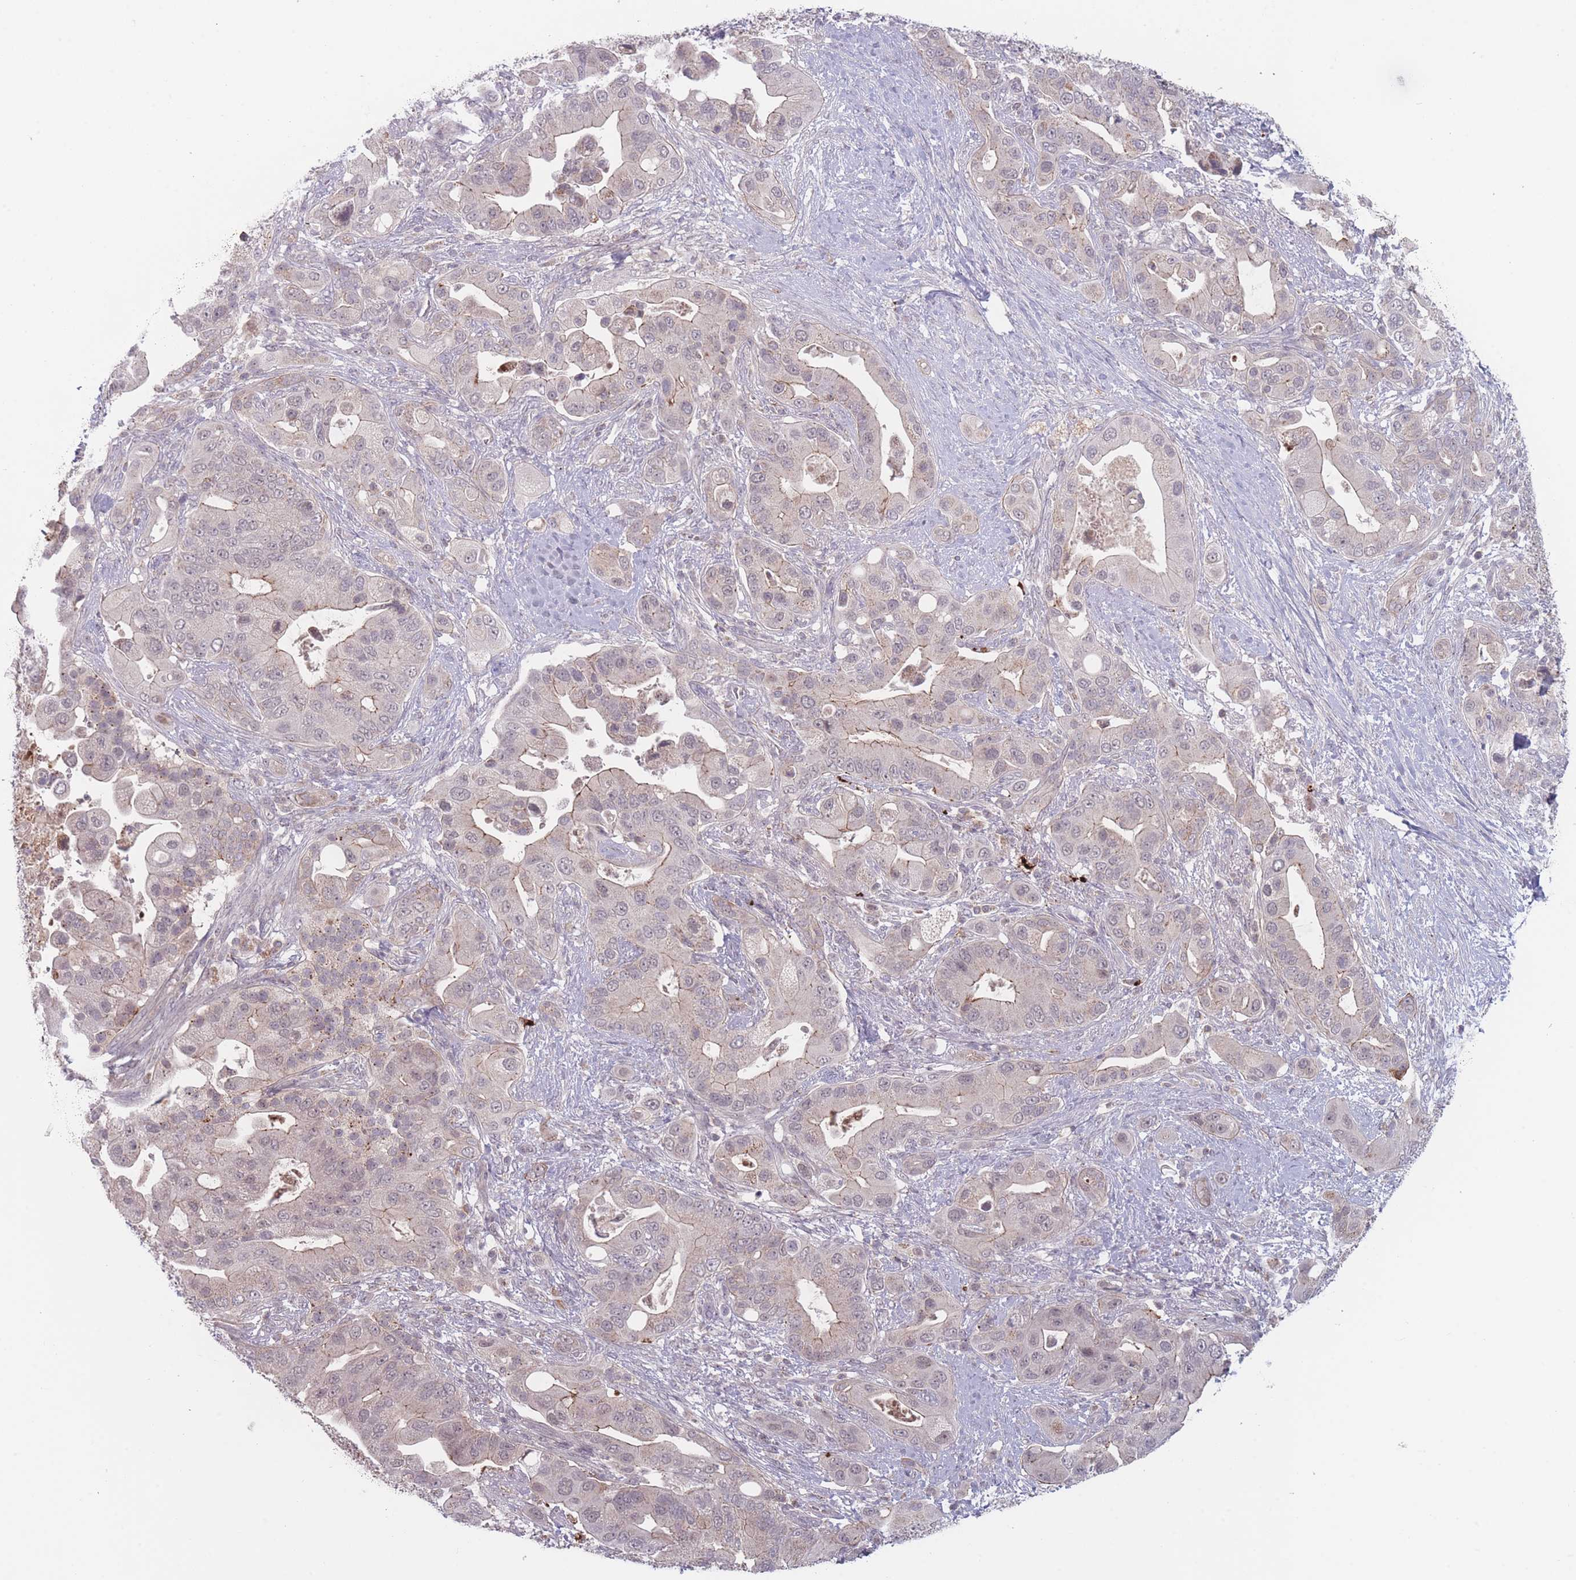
{"staining": {"intensity": "weak", "quantity": "<25%", "location": "cytoplasmic/membranous"}, "tissue": "pancreatic cancer", "cell_type": "Tumor cells", "image_type": "cancer", "snomed": [{"axis": "morphology", "description": "Adenocarcinoma, NOS"}, {"axis": "topography", "description": "Pancreas"}], "caption": "There is no significant positivity in tumor cells of adenocarcinoma (pancreatic).", "gene": "TMEM232", "patient": {"sex": "male", "age": 57}}